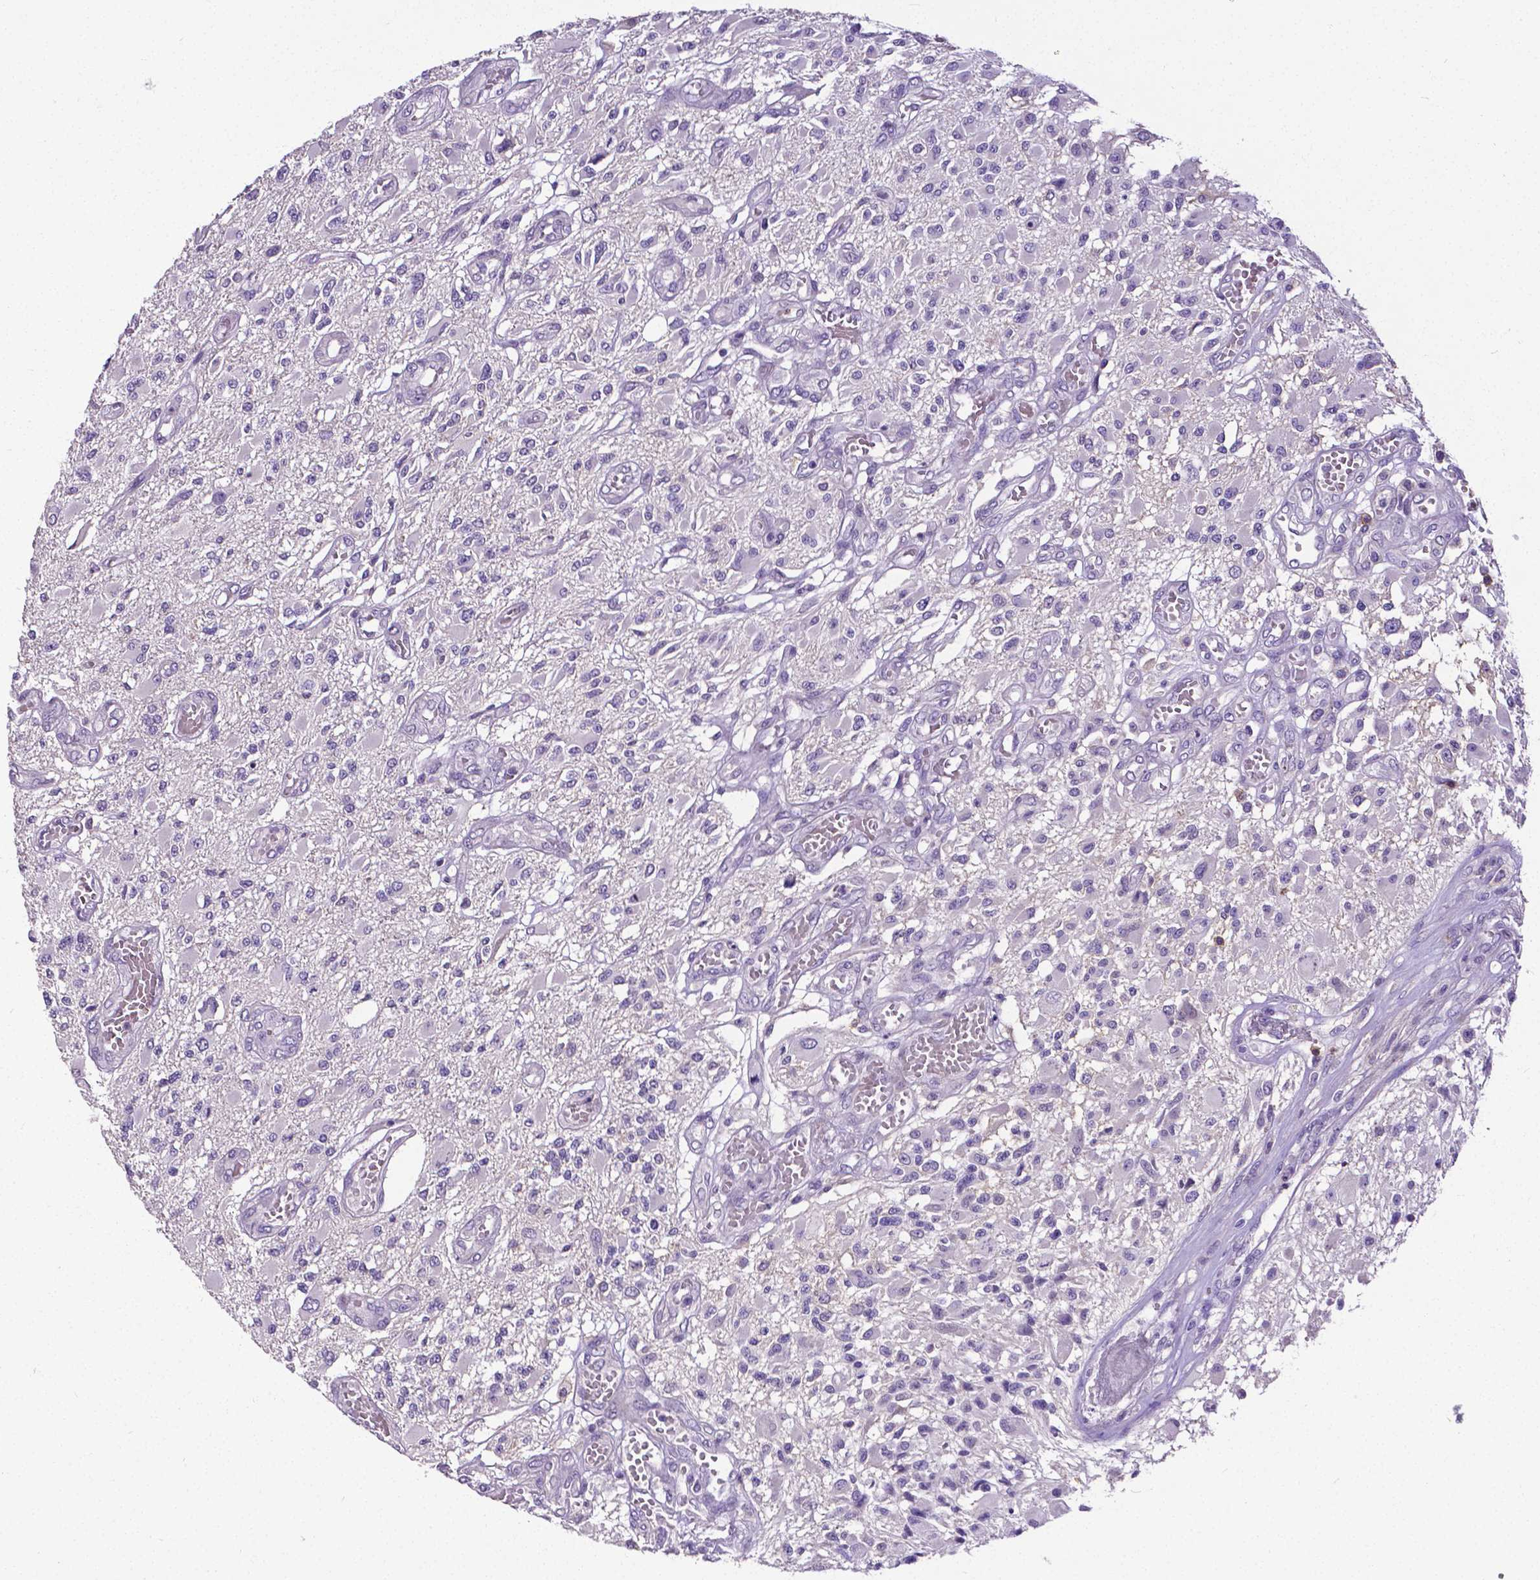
{"staining": {"intensity": "negative", "quantity": "none", "location": "none"}, "tissue": "glioma", "cell_type": "Tumor cells", "image_type": "cancer", "snomed": [{"axis": "morphology", "description": "Glioma, malignant, High grade"}, {"axis": "topography", "description": "Brain"}], "caption": "Photomicrograph shows no protein positivity in tumor cells of malignant glioma (high-grade) tissue.", "gene": "CD4", "patient": {"sex": "female", "age": 63}}